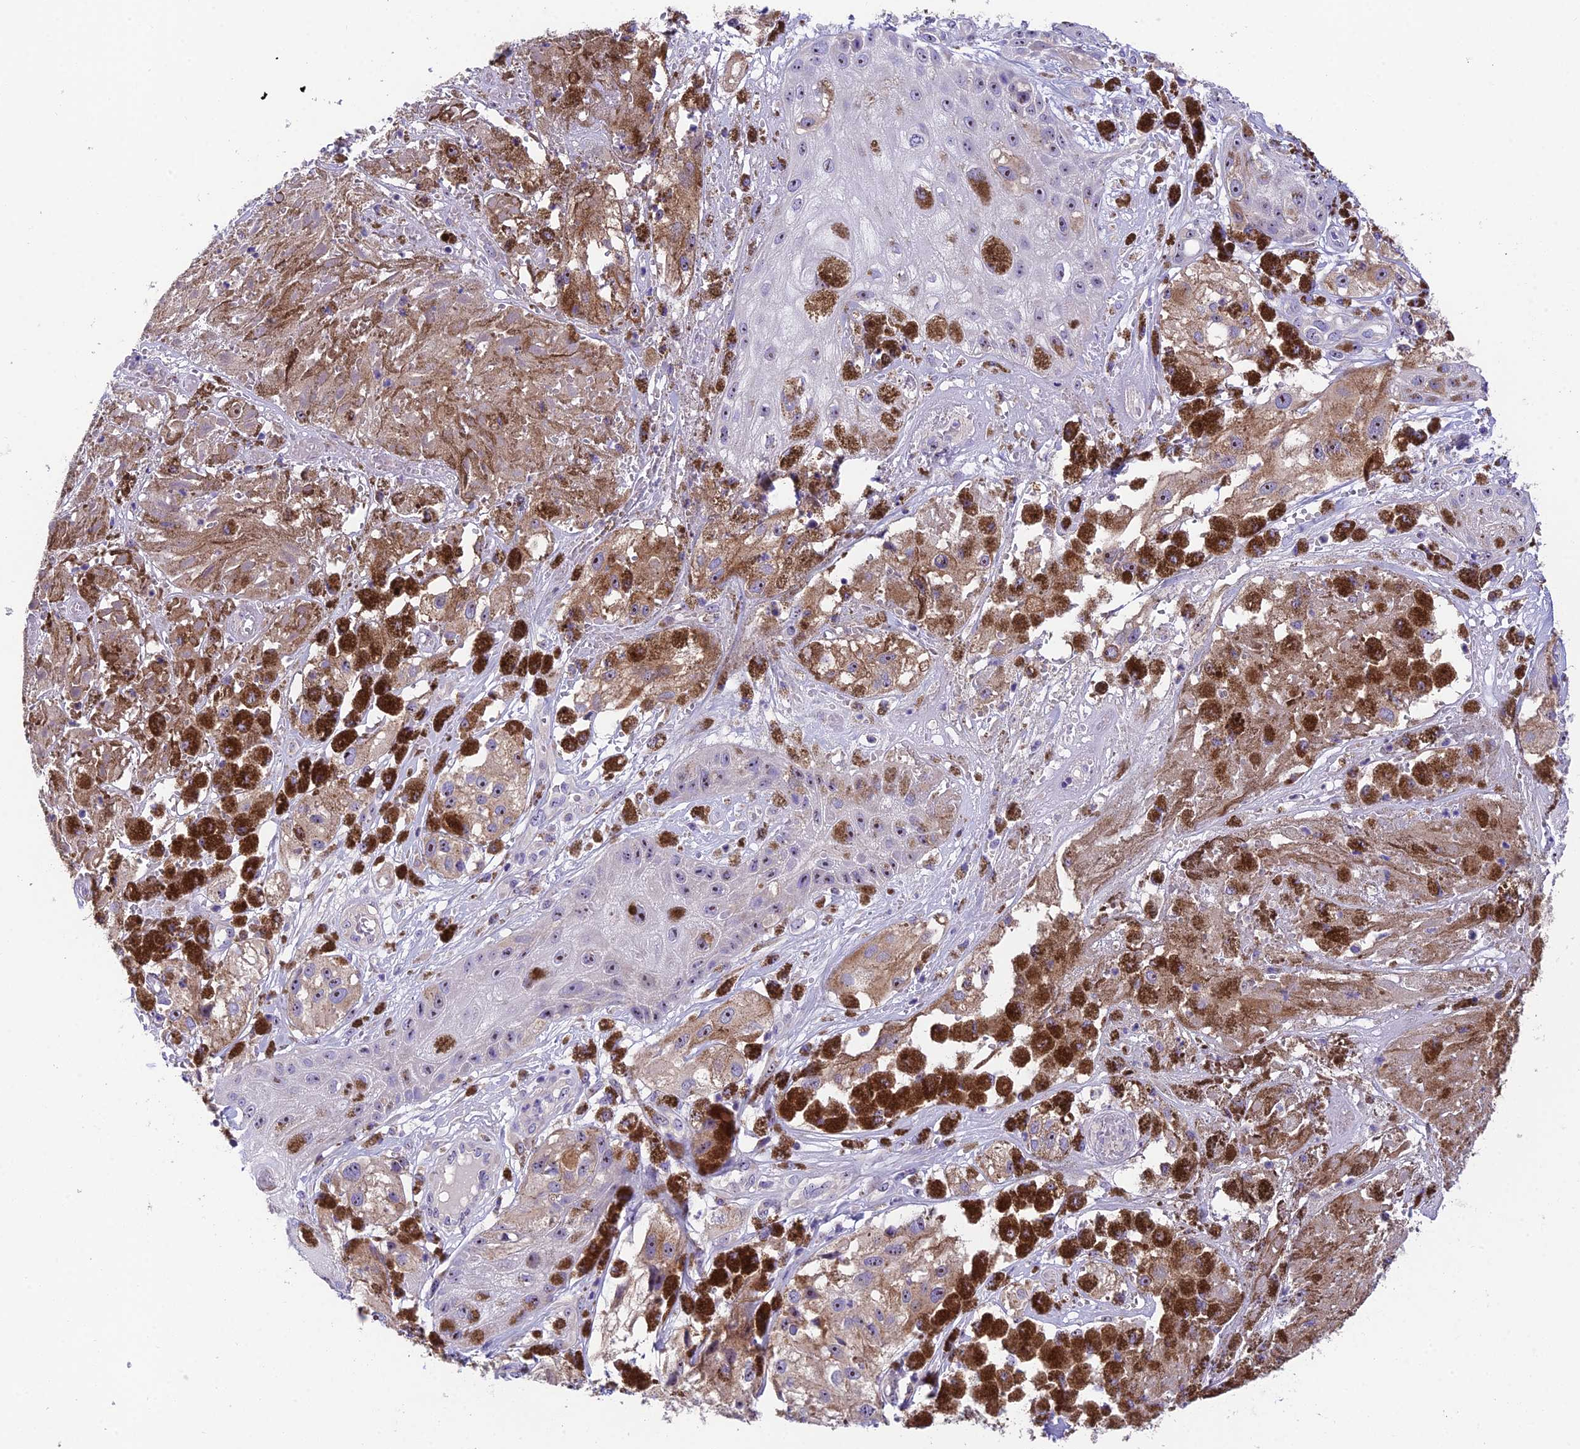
{"staining": {"intensity": "moderate", "quantity": ">75%", "location": "cytoplasmic/membranous,nuclear"}, "tissue": "melanoma", "cell_type": "Tumor cells", "image_type": "cancer", "snomed": [{"axis": "morphology", "description": "Malignant melanoma, NOS"}, {"axis": "topography", "description": "Skin"}], "caption": "Immunohistochemistry (IHC) (DAB) staining of human melanoma displays moderate cytoplasmic/membranous and nuclear protein positivity in about >75% of tumor cells.", "gene": "DUSP29", "patient": {"sex": "male", "age": 88}}